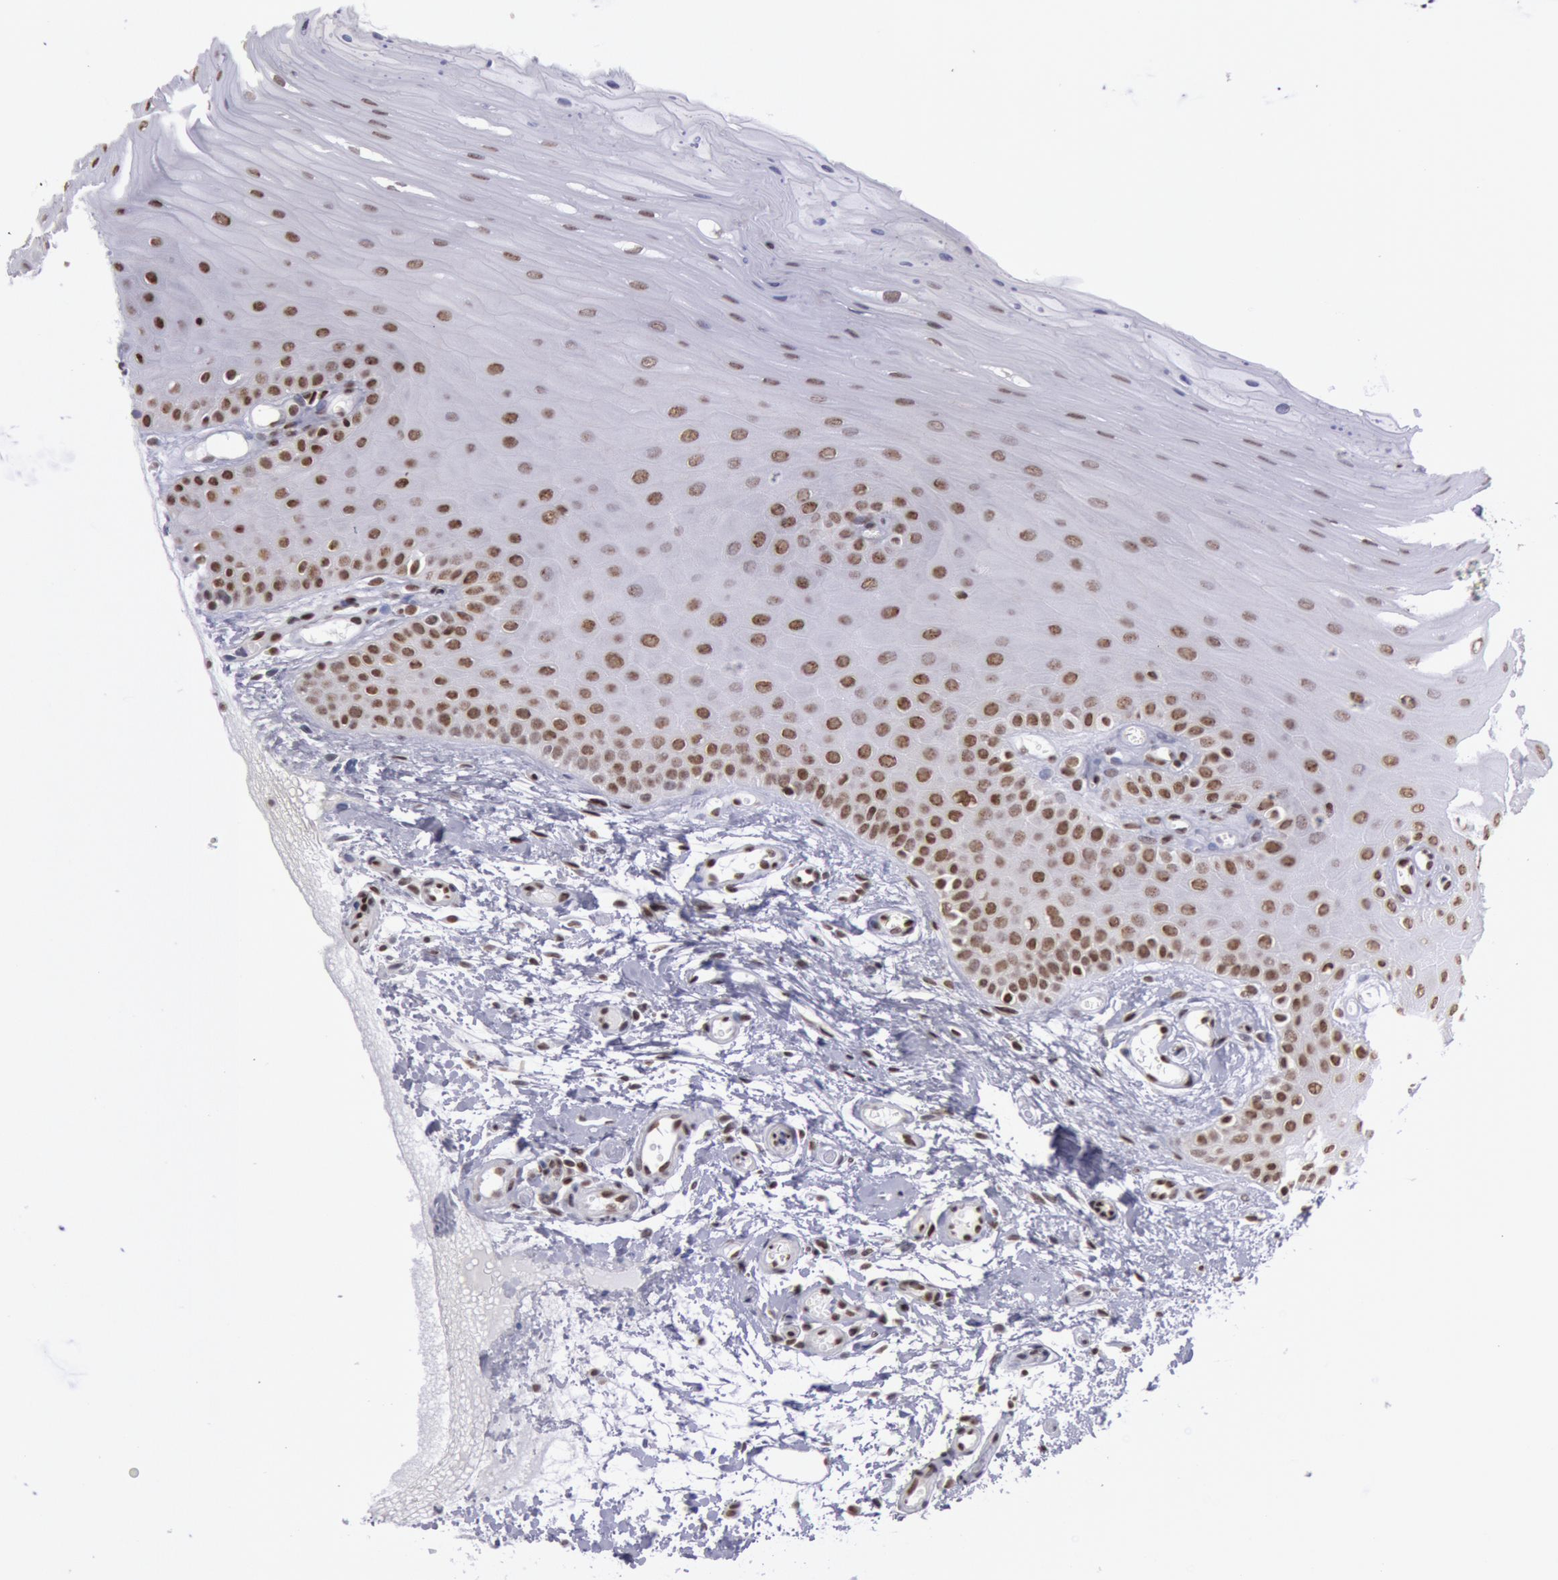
{"staining": {"intensity": "moderate", "quantity": ">75%", "location": "nuclear"}, "tissue": "oral mucosa", "cell_type": "Squamous epithelial cells", "image_type": "normal", "snomed": [{"axis": "morphology", "description": "Normal tissue, NOS"}, {"axis": "topography", "description": "Oral tissue"}], "caption": "Normal oral mucosa reveals moderate nuclear positivity in about >75% of squamous epithelial cells, visualized by immunohistochemistry. (DAB (3,3'-diaminobenzidine) IHC with brightfield microscopy, high magnification).", "gene": "NKAP", "patient": {"sex": "female", "age": 54}}